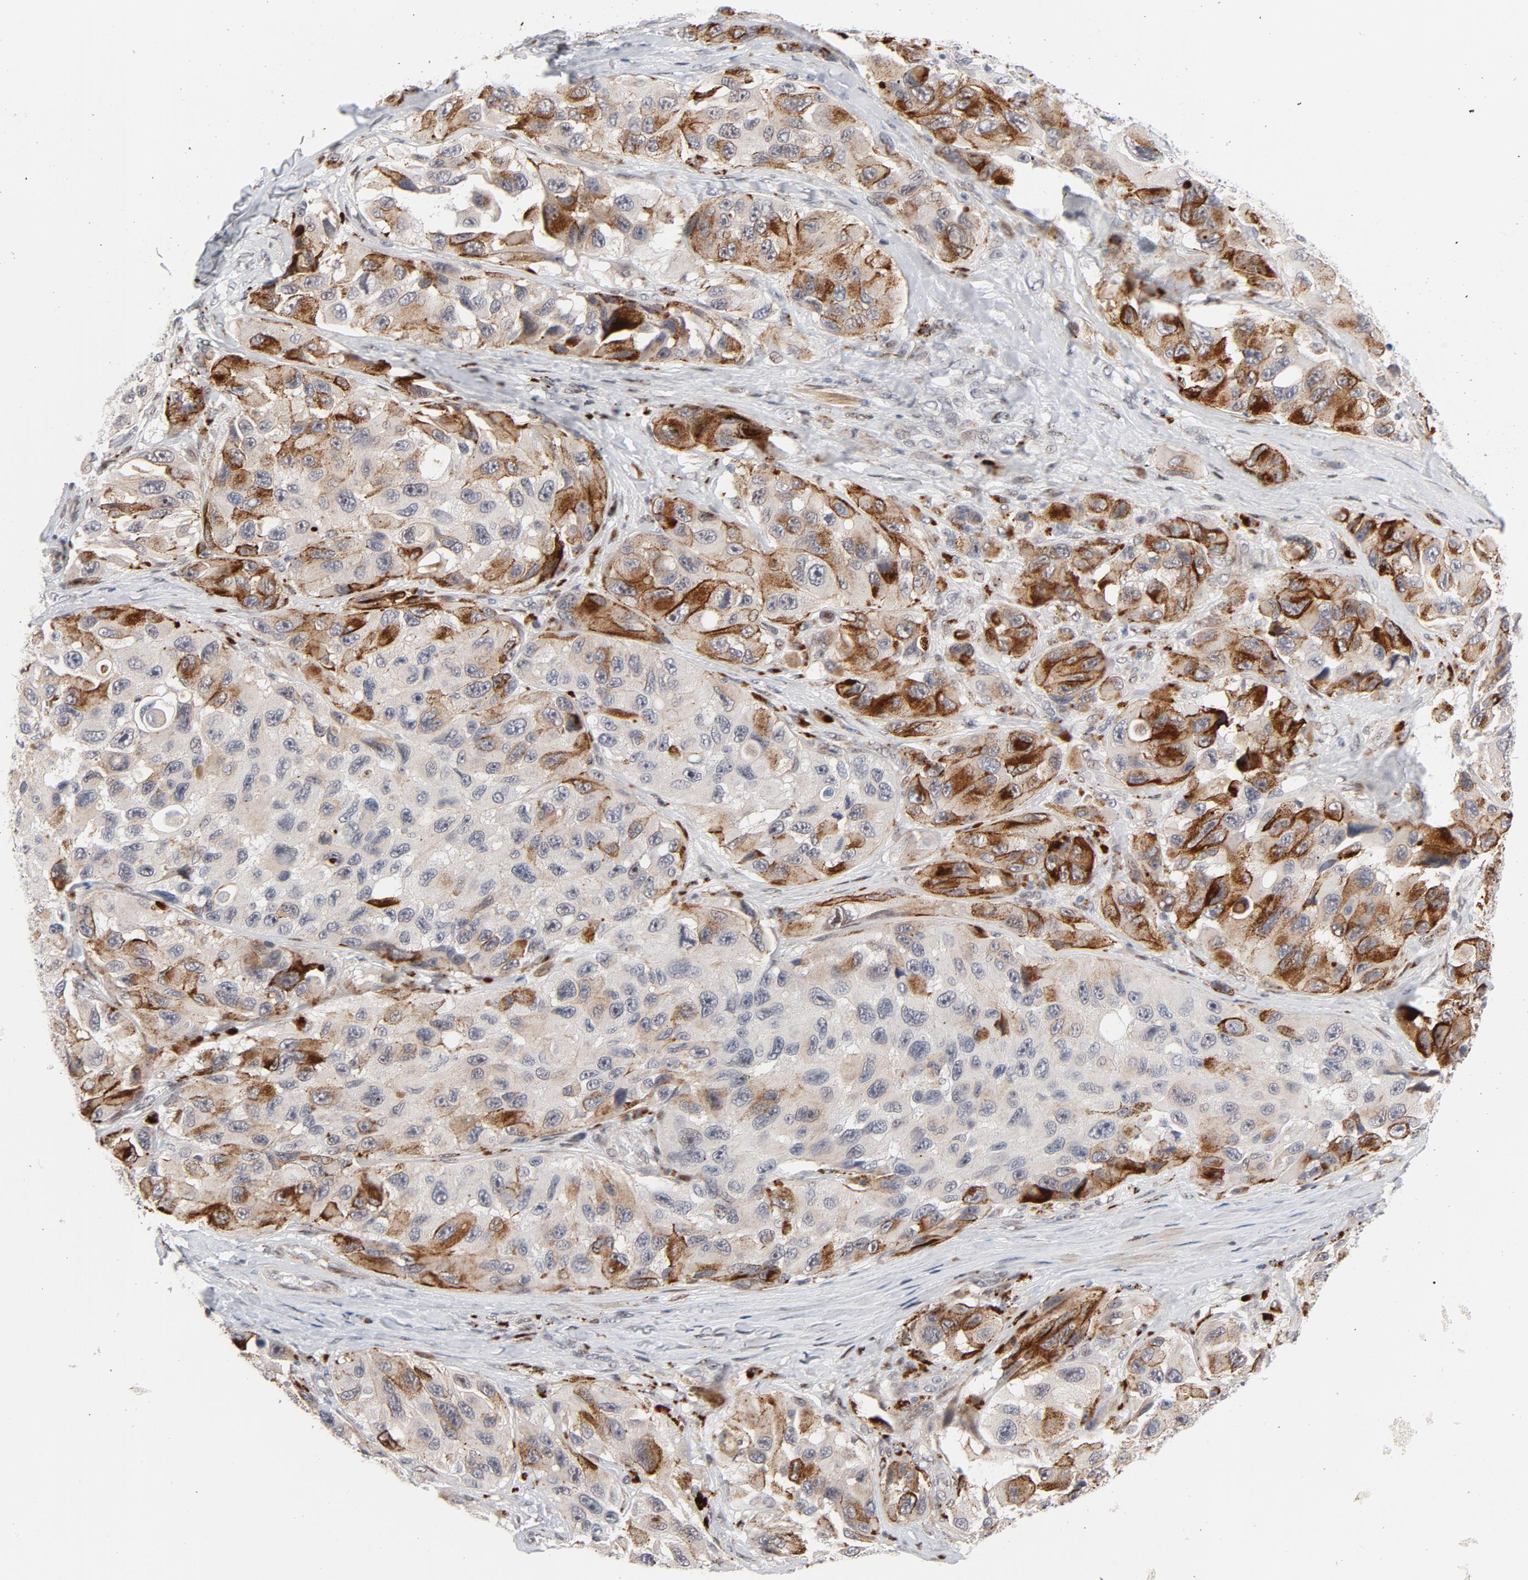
{"staining": {"intensity": "strong", "quantity": "25%-75%", "location": "cytoplasmic/membranous"}, "tissue": "melanoma", "cell_type": "Tumor cells", "image_type": "cancer", "snomed": [{"axis": "morphology", "description": "Malignant melanoma, NOS"}, {"axis": "topography", "description": "Skin"}], "caption": "Immunohistochemical staining of malignant melanoma exhibits strong cytoplasmic/membranous protein staining in approximately 25%-75% of tumor cells. The protein of interest is shown in brown color, while the nuclei are stained blue.", "gene": "NFIC", "patient": {"sex": "female", "age": 73}}